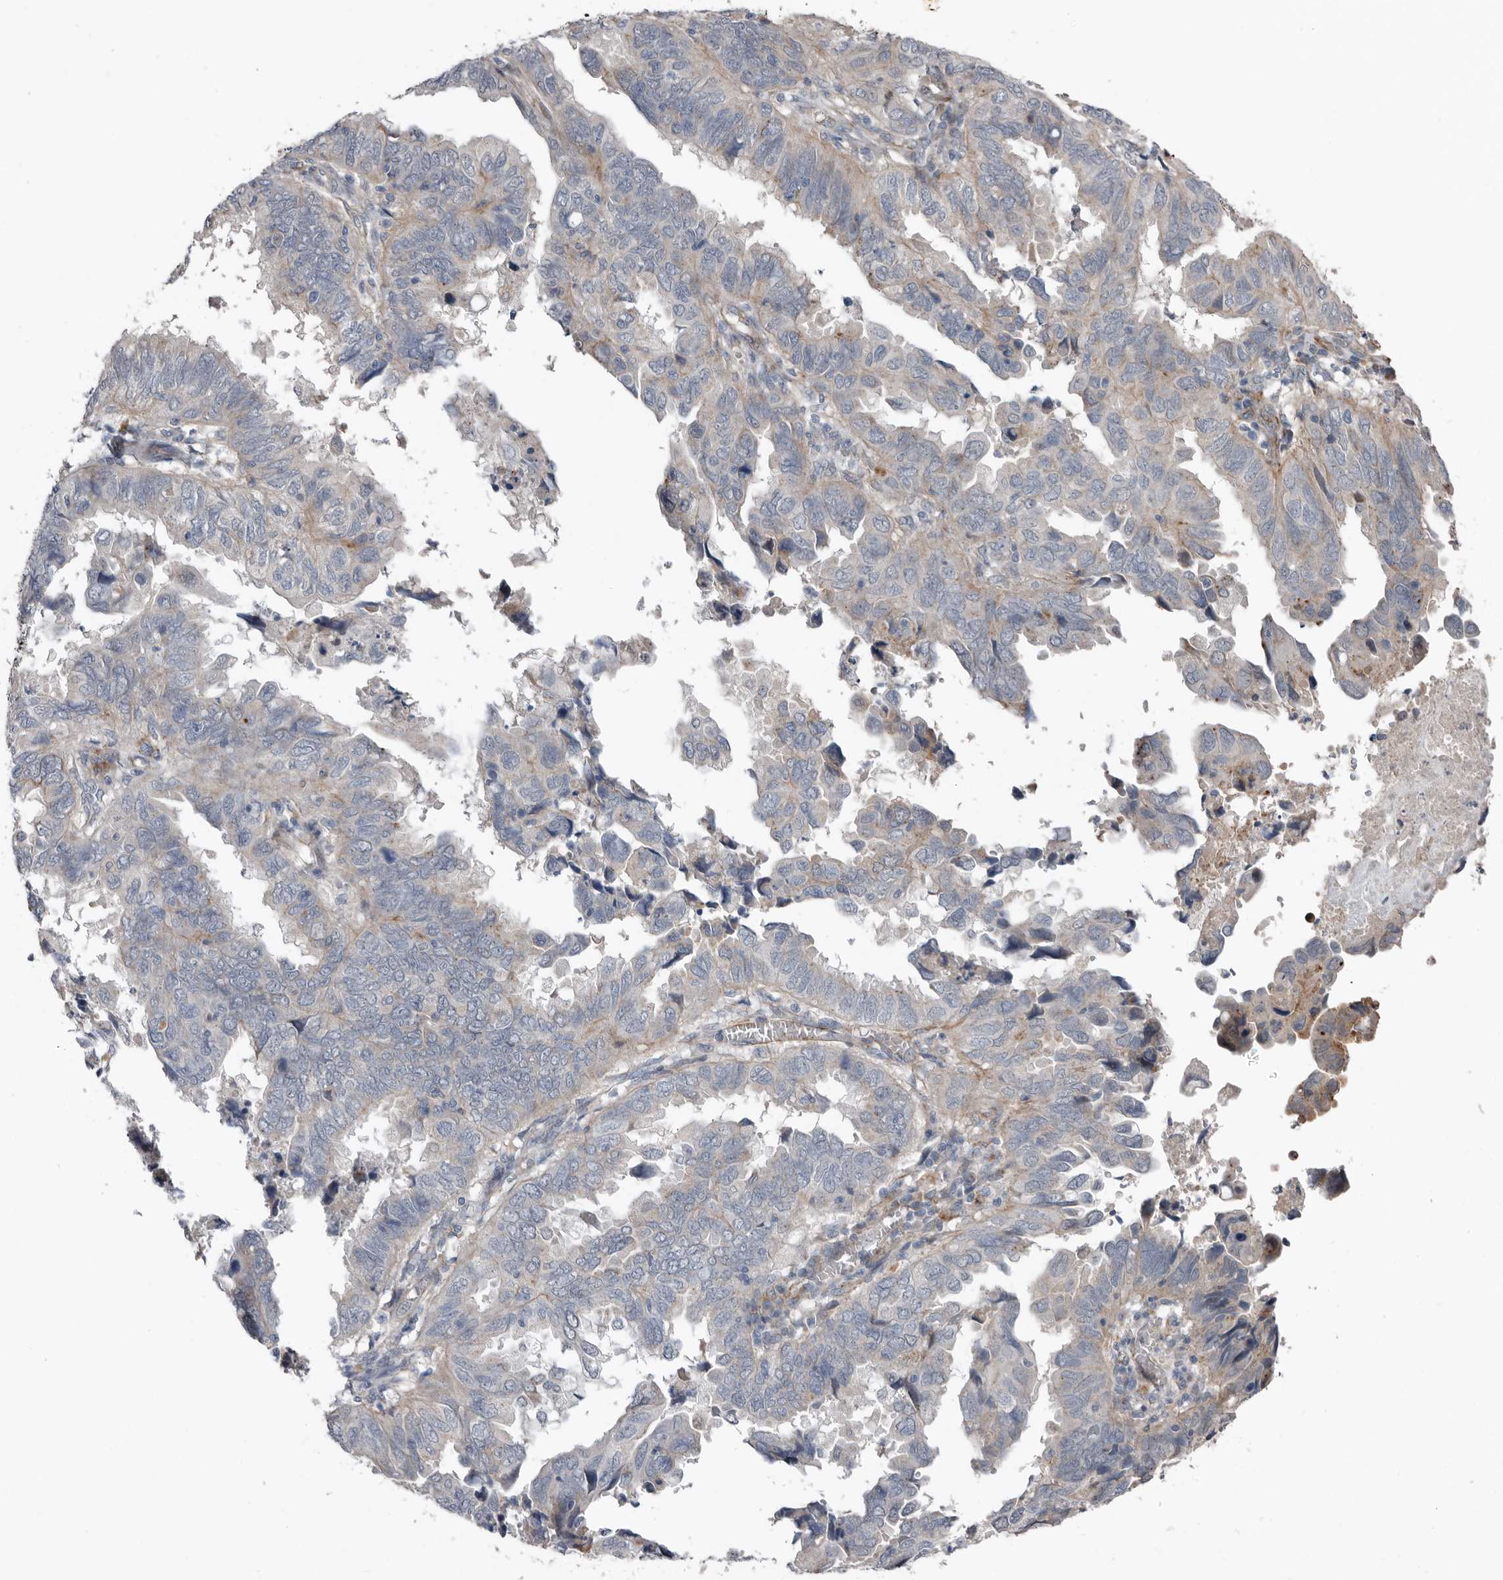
{"staining": {"intensity": "weak", "quantity": "<25%", "location": "cytoplasmic/membranous"}, "tissue": "endometrial cancer", "cell_type": "Tumor cells", "image_type": "cancer", "snomed": [{"axis": "morphology", "description": "Adenocarcinoma, NOS"}, {"axis": "topography", "description": "Uterus"}], "caption": "Endometrial cancer (adenocarcinoma) was stained to show a protein in brown. There is no significant expression in tumor cells.", "gene": "RANBP17", "patient": {"sex": "female", "age": 77}}